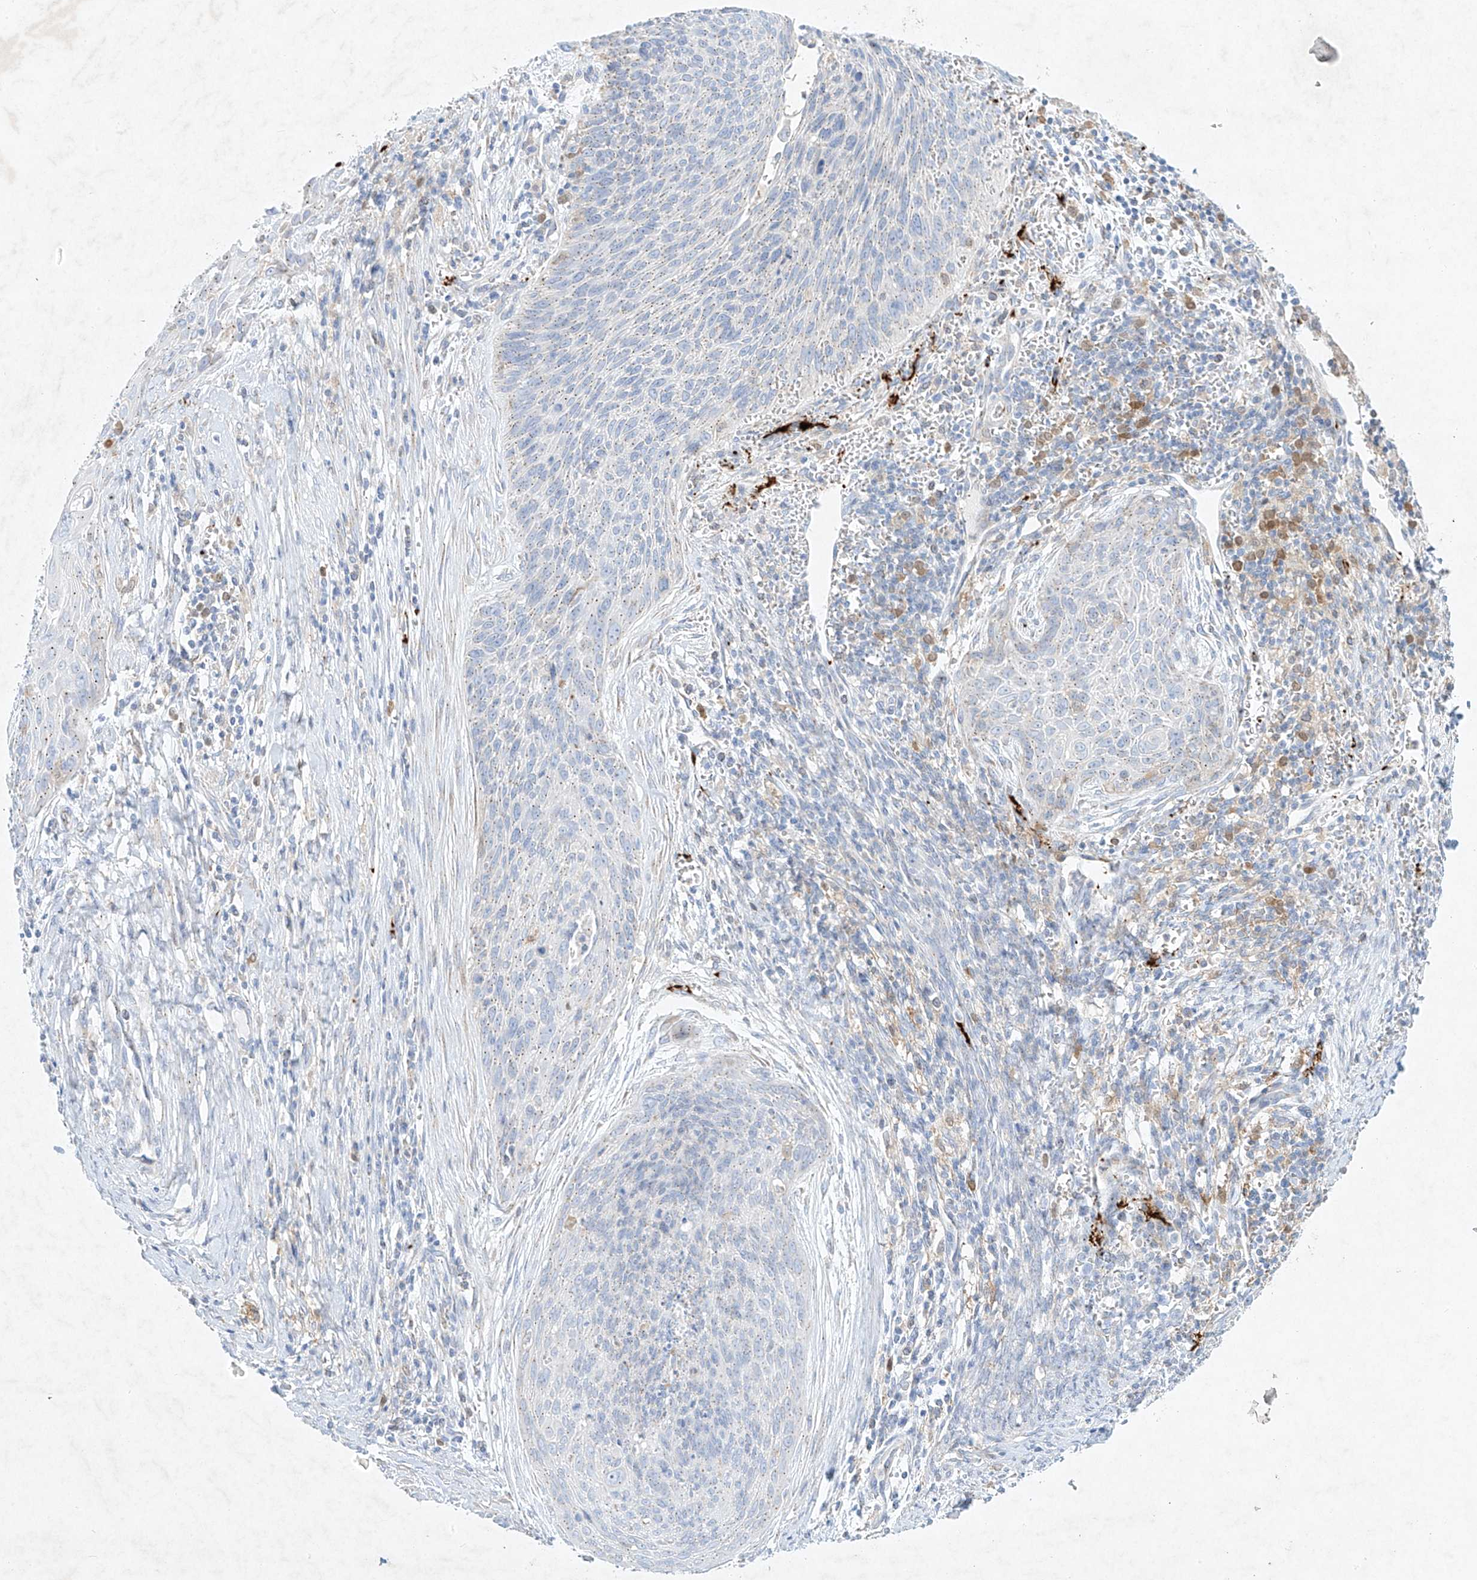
{"staining": {"intensity": "negative", "quantity": "none", "location": "none"}, "tissue": "cervical cancer", "cell_type": "Tumor cells", "image_type": "cancer", "snomed": [{"axis": "morphology", "description": "Squamous cell carcinoma, NOS"}, {"axis": "topography", "description": "Cervix"}], "caption": "Tumor cells show no significant protein expression in cervical cancer (squamous cell carcinoma).", "gene": "PLEK", "patient": {"sex": "female", "age": 55}}